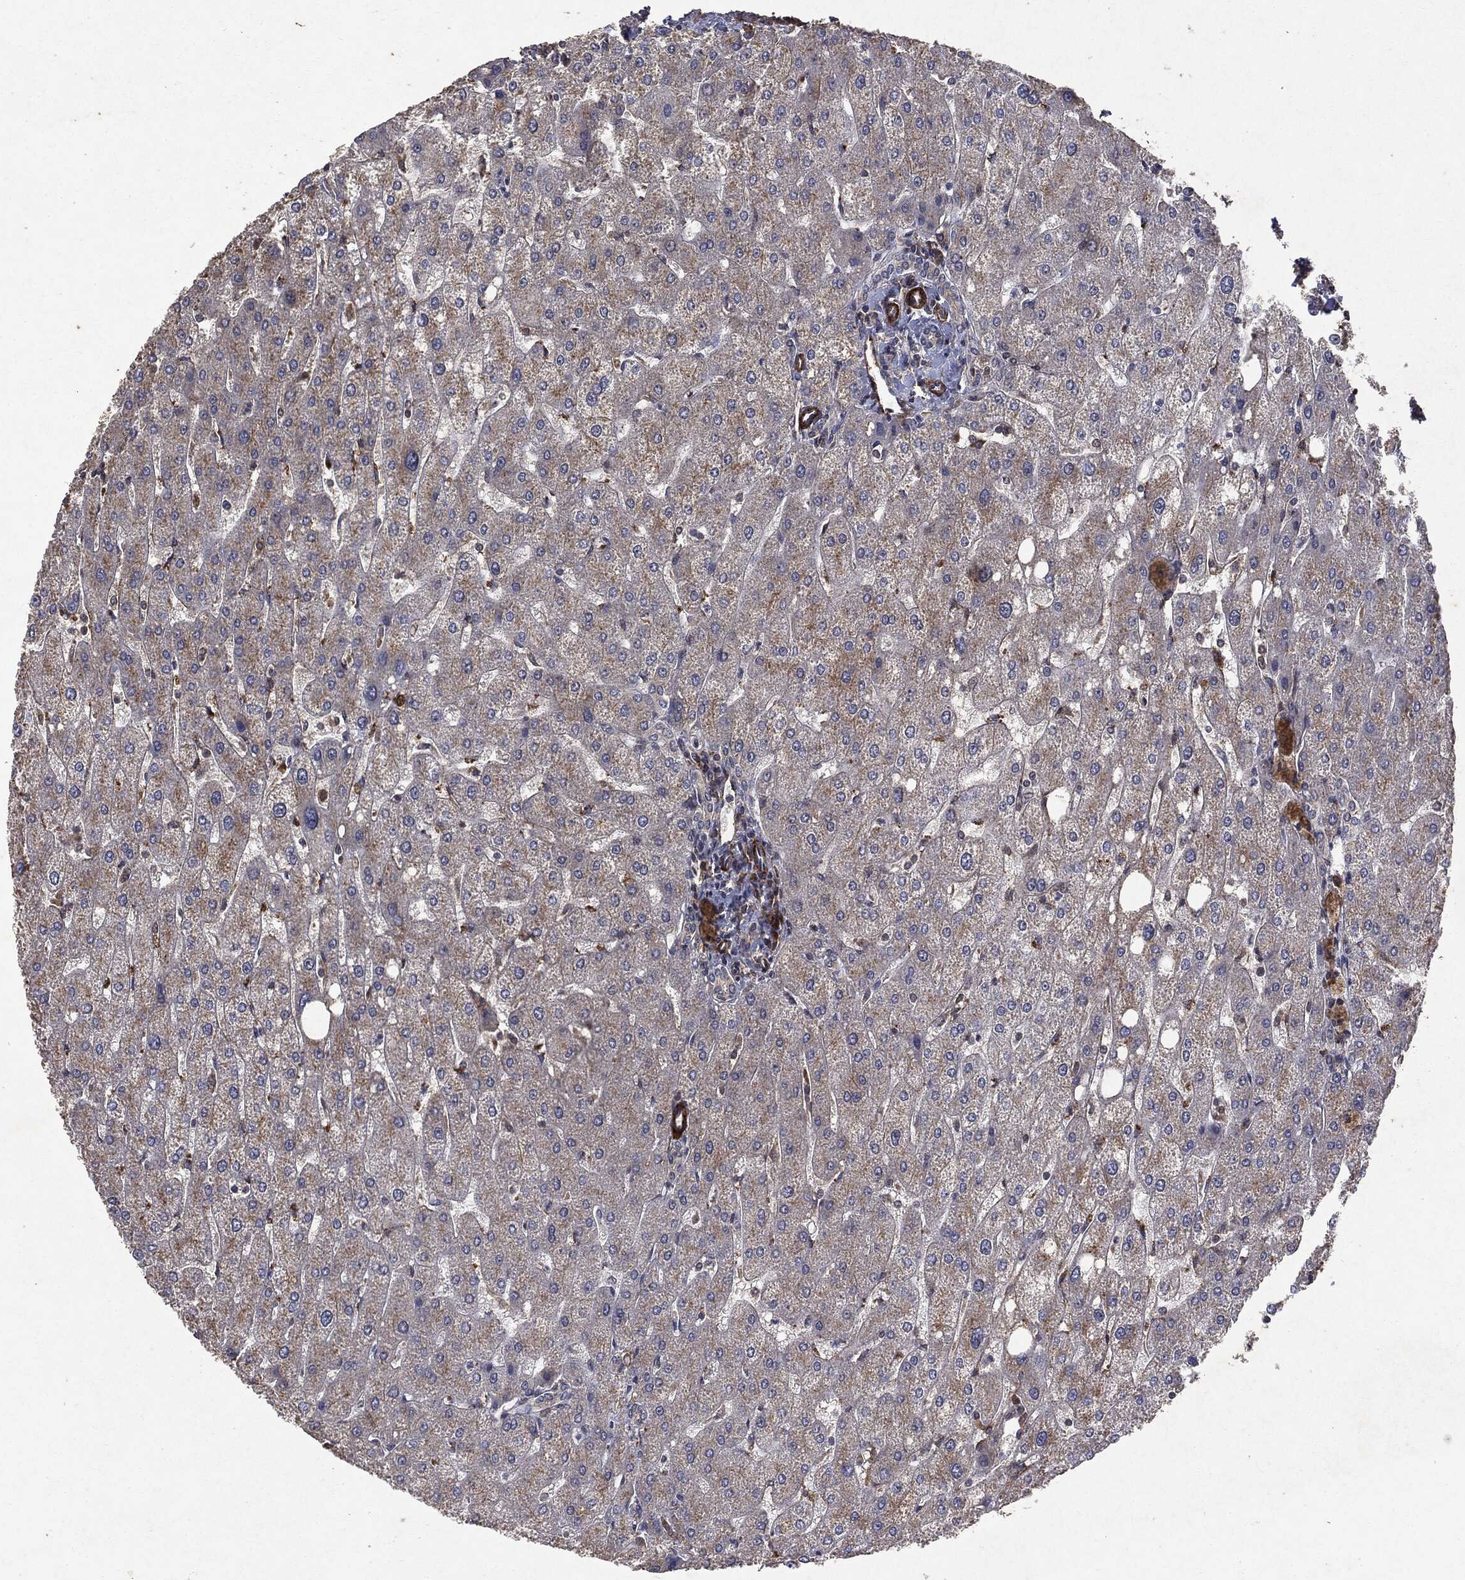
{"staining": {"intensity": "moderate", "quantity": ">75%", "location": "cytoplasmic/membranous"}, "tissue": "liver", "cell_type": "Cholangiocytes", "image_type": "normal", "snomed": [{"axis": "morphology", "description": "Normal tissue, NOS"}, {"axis": "topography", "description": "Liver"}], "caption": "Liver stained with a brown dye shows moderate cytoplasmic/membranous positive expression in about >75% of cholangiocytes.", "gene": "PTEN", "patient": {"sex": "male", "age": 67}}